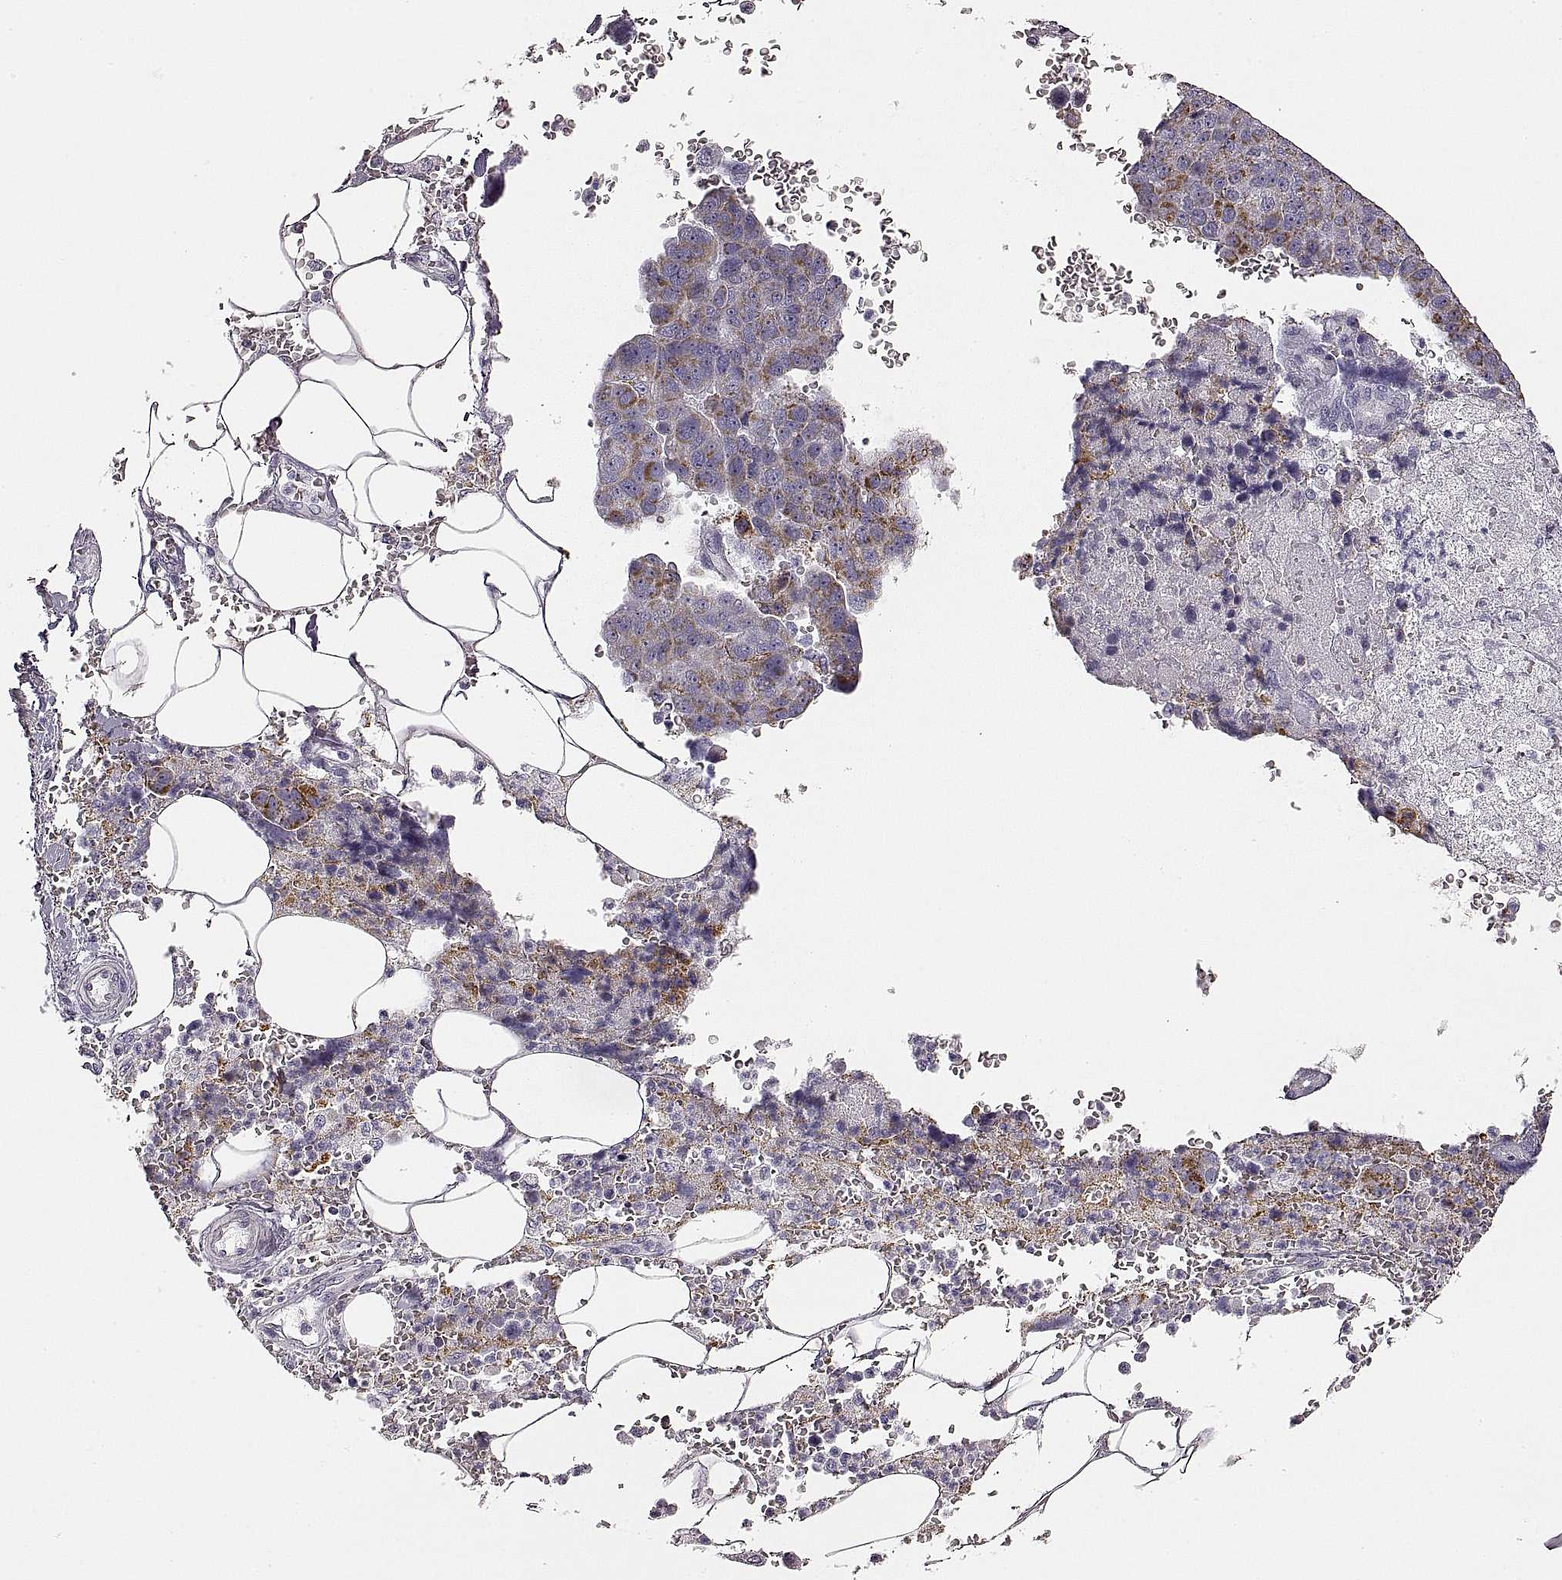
{"staining": {"intensity": "weak", "quantity": ">75%", "location": "cytoplasmic/membranous"}, "tissue": "pancreatic cancer", "cell_type": "Tumor cells", "image_type": "cancer", "snomed": [{"axis": "morphology", "description": "Adenocarcinoma, NOS"}, {"axis": "topography", "description": "Pancreas"}], "caption": "The image demonstrates immunohistochemical staining of pancreatic cancer. There is weak cytoplasmic/membranous expression is present in approximately >75% of tumor cells.", "gene": "RDH13", "patient": {"sex": "female", "age": 61}}